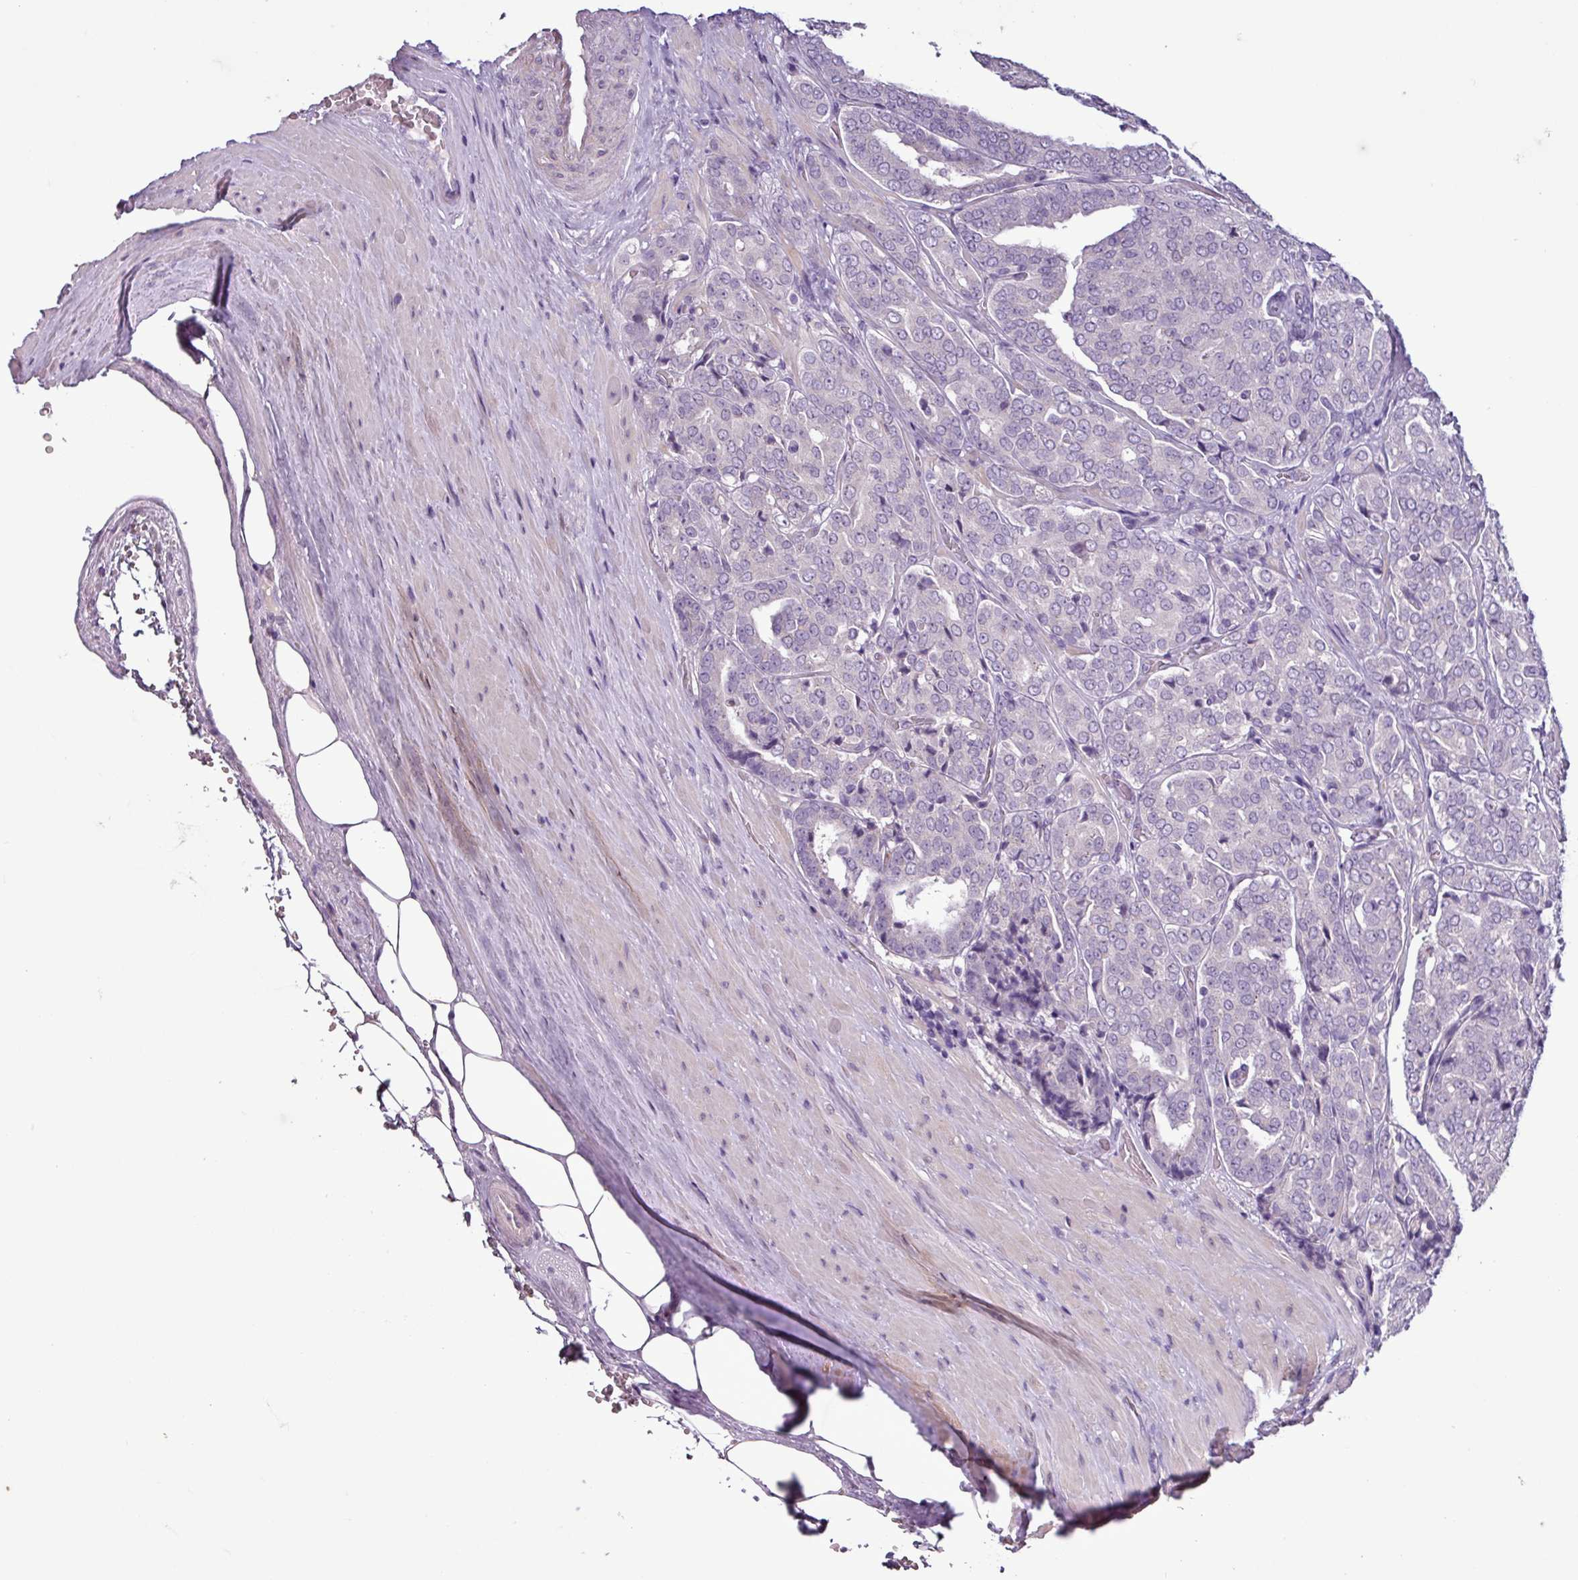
{"staining": {"intensity": "negative", "quantity": "none", "location": "none"}, "tissue": "prostate cancer", "cell_type": "Tumor cells", "image_type": "cancer", "snomed": [{"axis": "morphology", "description": "Adenocarcinoma, High grade"}, {"axis": "topography", "description": "Prostate"}], "caption": "High power microscopy histopathology image of an immunohistochemistry (IHC) histopathology image of prostate cancer (high-grade adenocarcinoma), revealing no significant expression in tumor cells.", "gene": "C9orf24", "patient": {"sex": "male", "age": 68}}